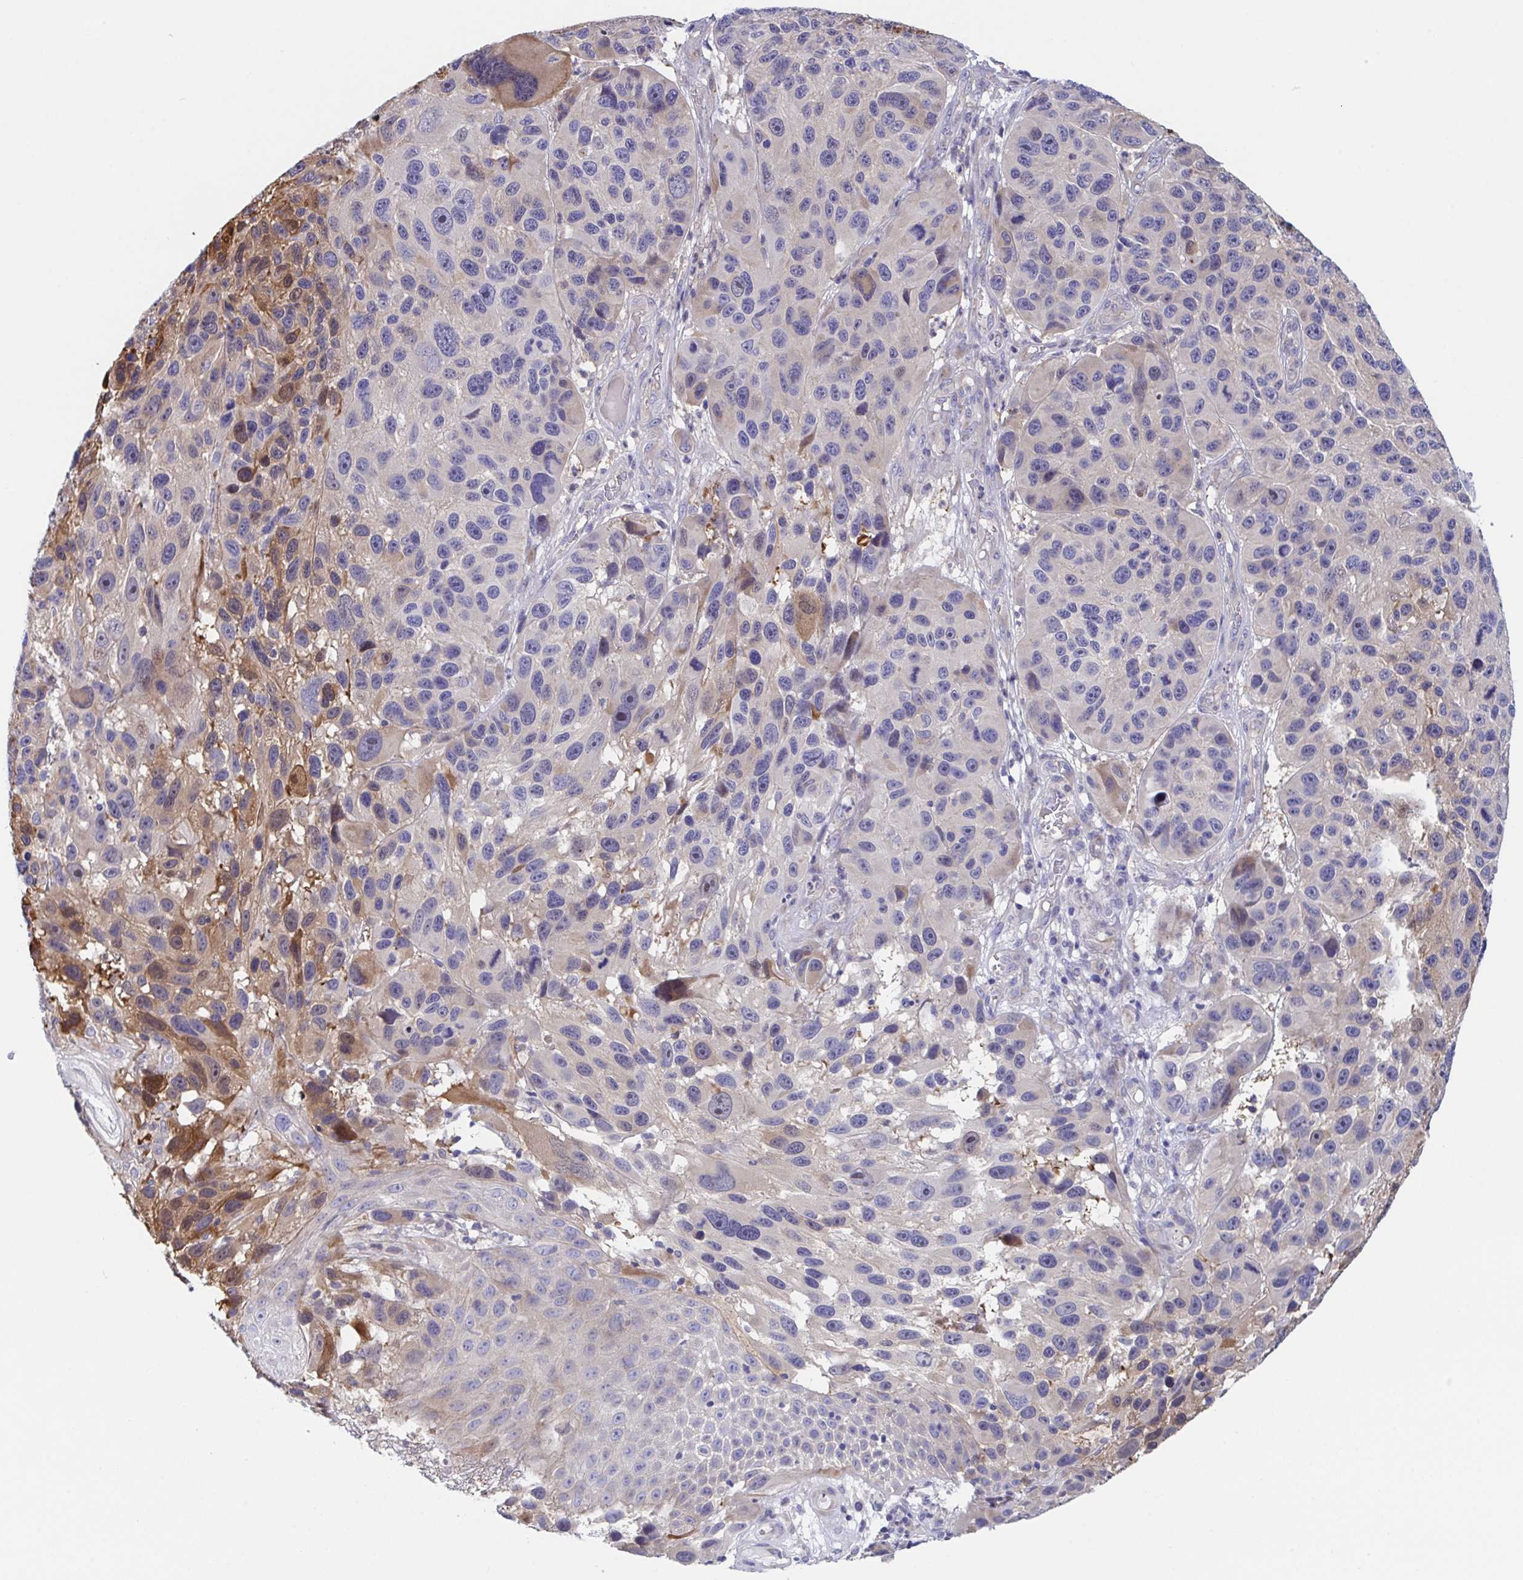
{"staining": {"intensity": "strong", "quantity": "<25%", "location": "cytoplasmic/membranous,nuclear"}, "tissue": "melanoma", "cell_type": "Tumor cells", "image_type": "cancer", "snomed": [{"axis": "morphology", "description": "Malignant melanoma, NOS"}, {"axis": "topography", "description": "Skin"}], "caption": "Melanoma was stained to show a protein in brown. There is medium levels of strong cytoplasmic/membranous and nuclear expression in approximately <25% of tumor cells. The staining was performed using DAB (3,3'-diaminobenzidine) to visualize the protein expression in brown, while the nuclei were stained in blue with hematoxylin (Magnification: 20x).", "gene": "P2RX3", "patient": {"sex": "male", "age": 53}}